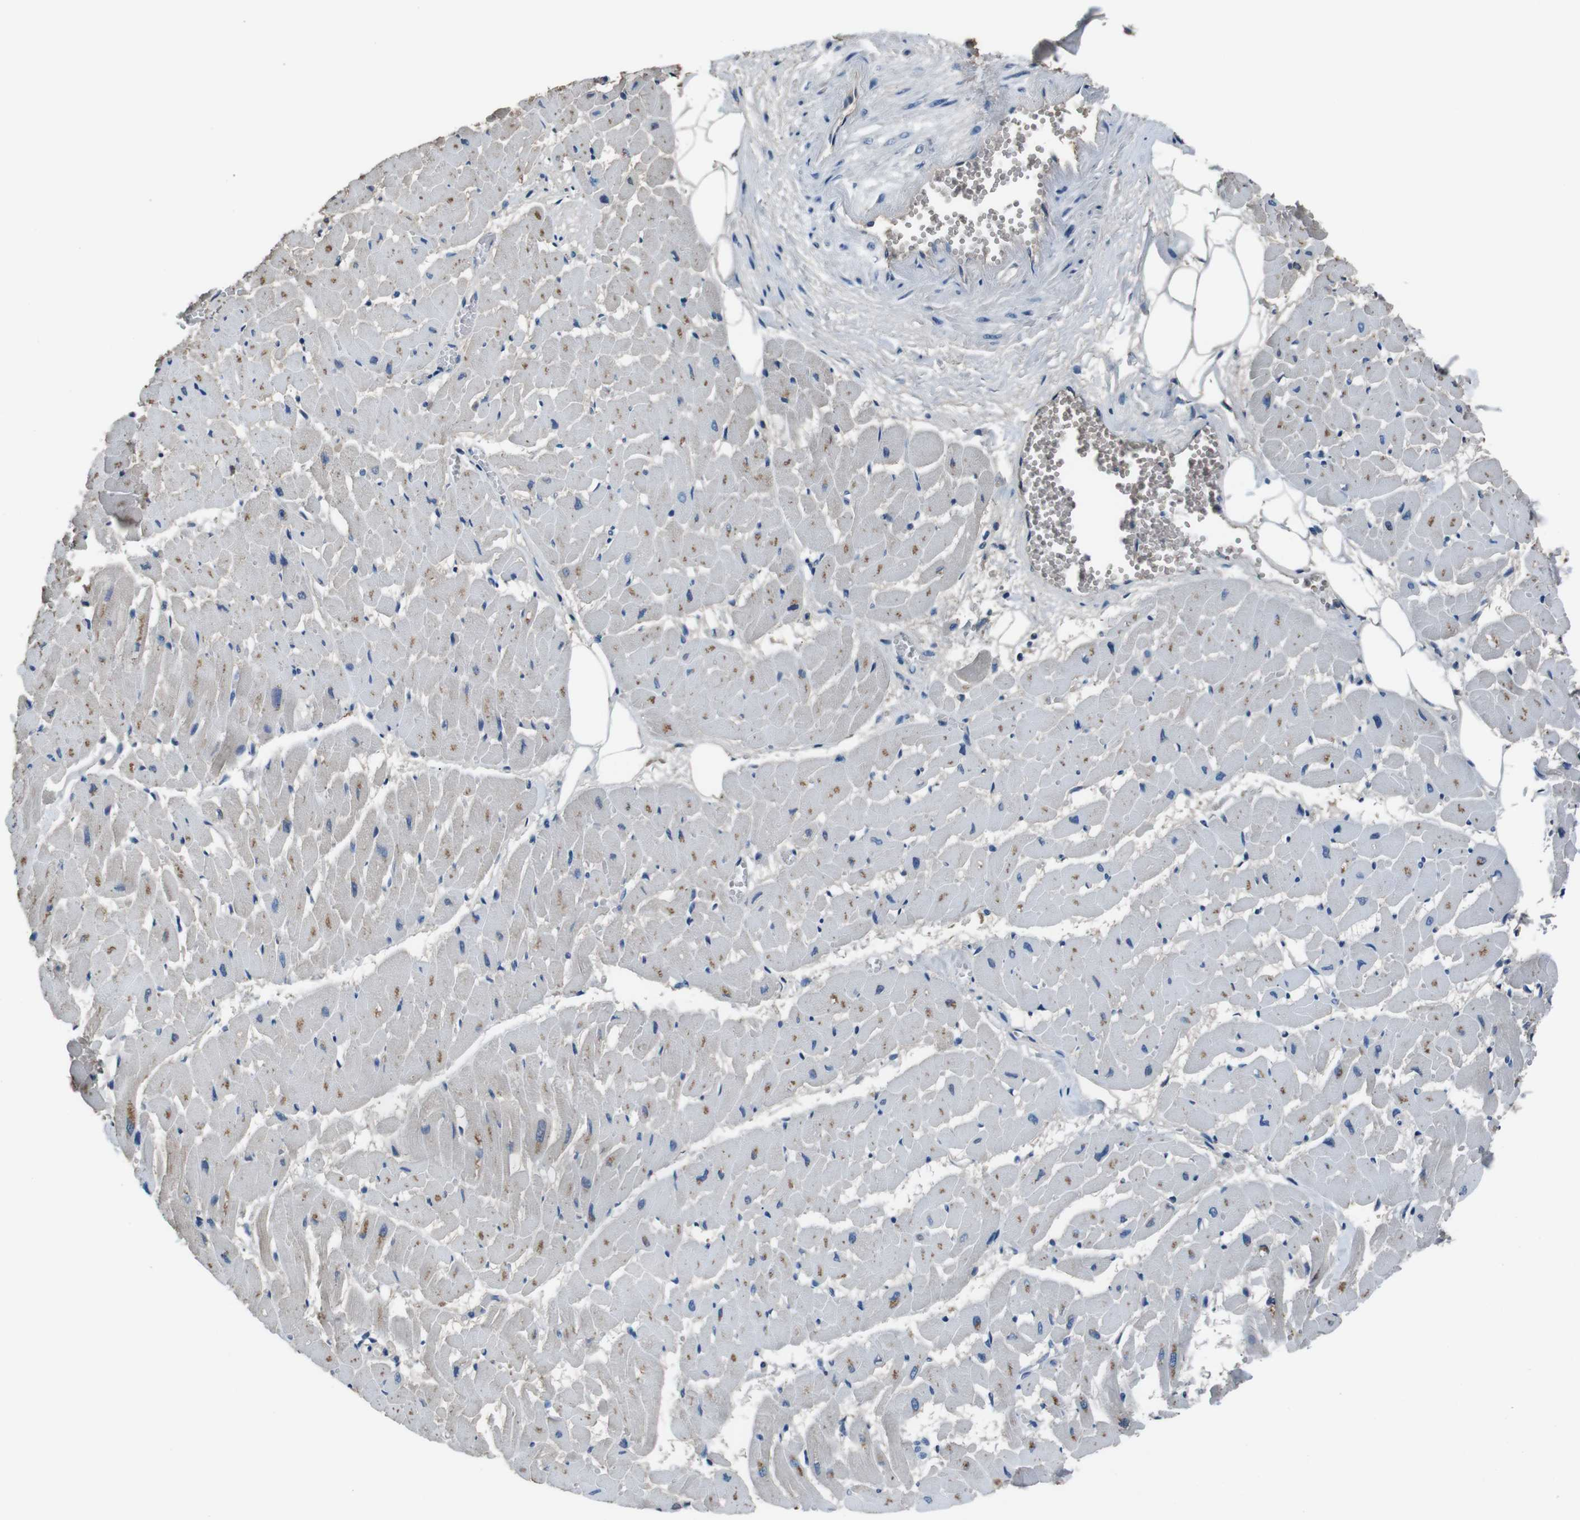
{"staining": {"intensity": "moderate", "quantity": "<25%", "location": "cytoplasmic/membranous"}, "tissue": "heart muscle", "cell_type": "Cardiomyocytes", "image_type": "normal", "snomed": [{"axis": "morphology", "description": "Normal tissue, NOS"}, {"axis": "topography", "description": "Heart"}], "caption": "Protein staining of unremarkable heart muscle reveals moderate cytoplasmic/membranous expression in approximately <25% of cardiomyocytes.", "gene": "LEP", "patient": {"sex": "female", "age": 19}}